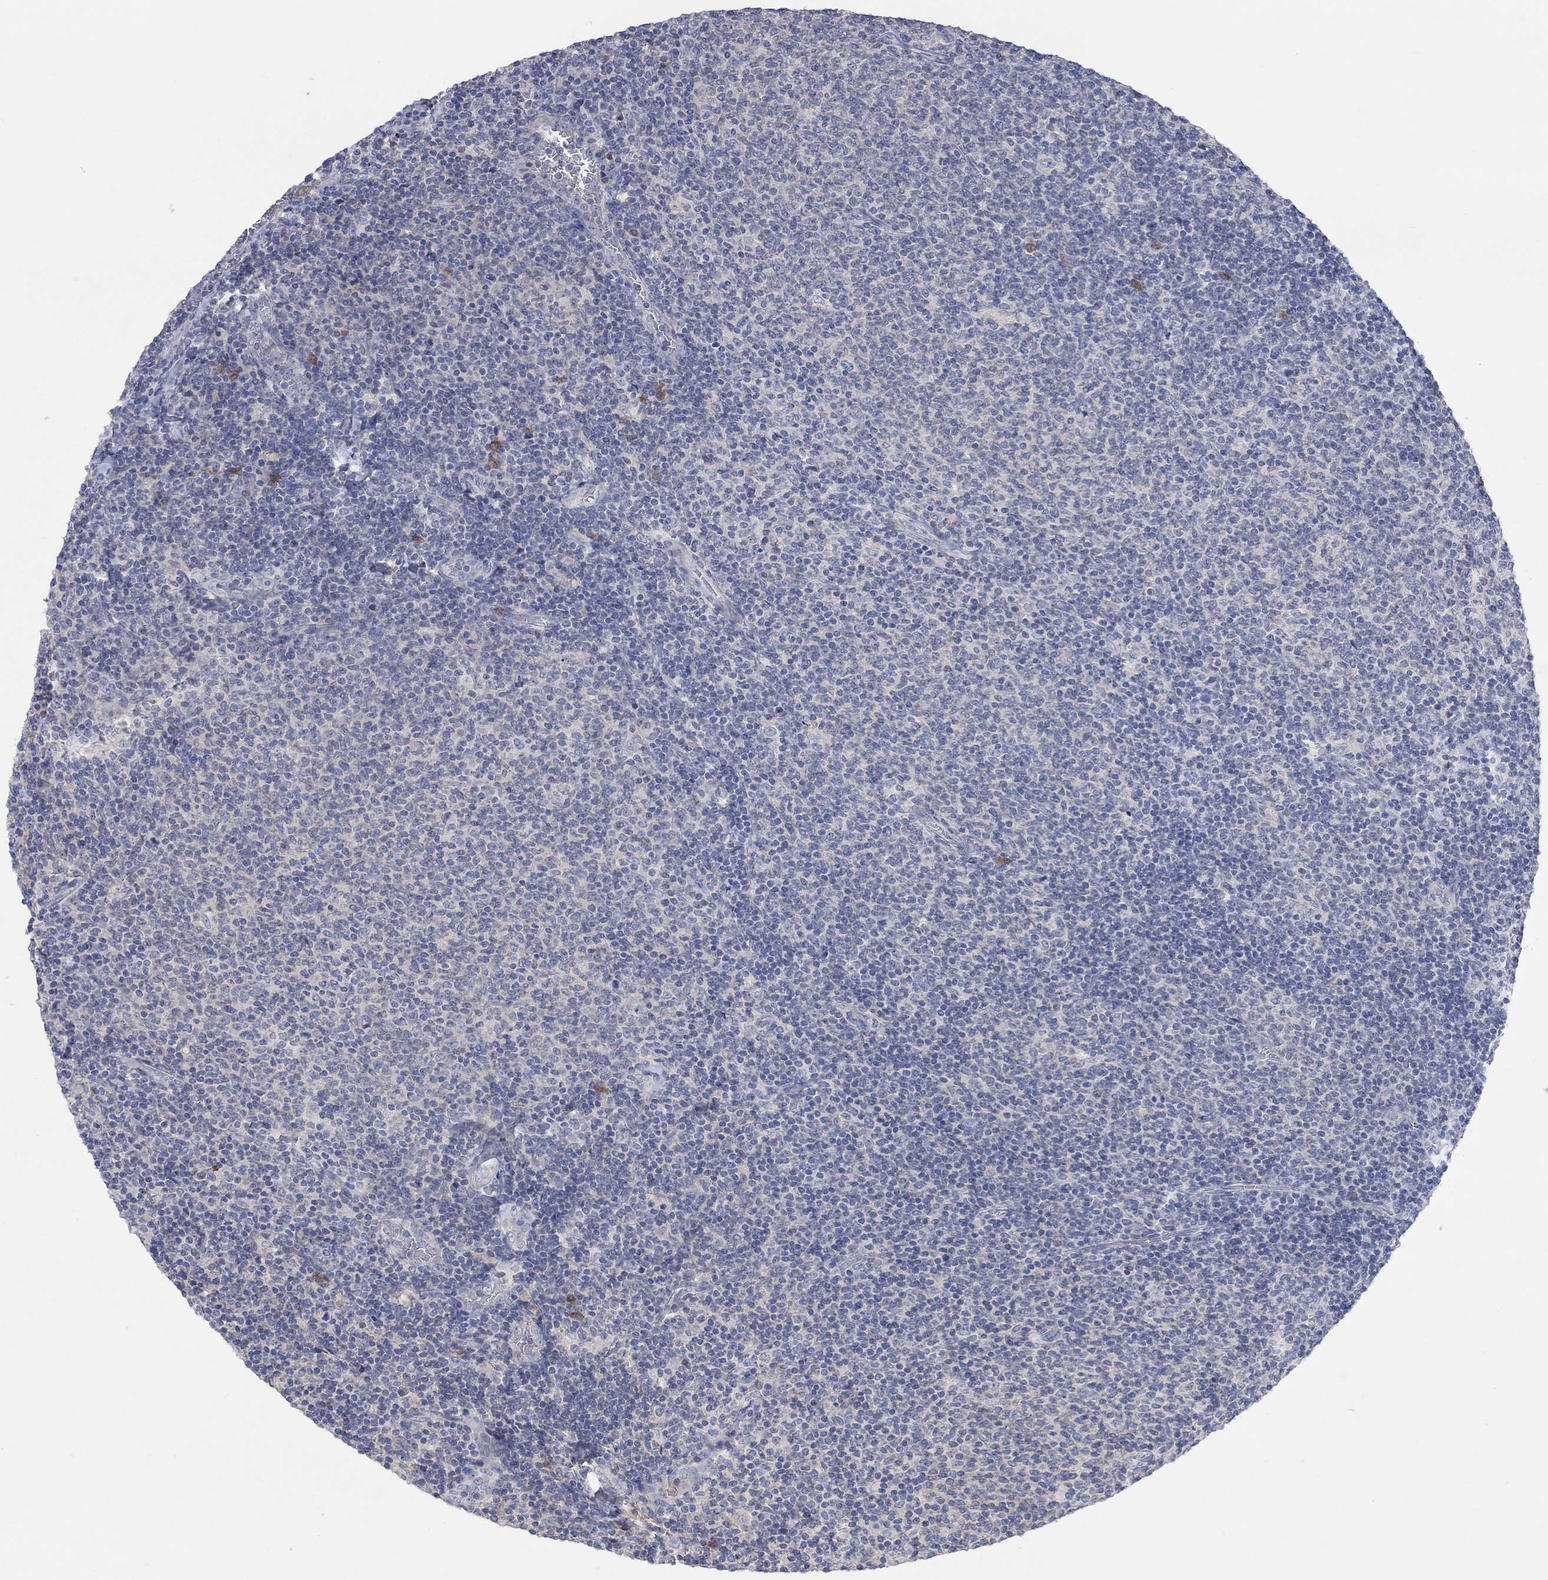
{"staining": {"intensity": "negative", "quantity": "none", "location": "none"}, "tissue": "lymphoma", "cell_type": "Tumor cells", "image_type": "cancer", "snomed": [{"axis": "morphology", "description": "Malignant lymphoma, non-Hodgkin's type, Low grade"}, {"axis": "topography", "description": "Lymph node"}], "caption": "An immunohistochemistry (IHC) micrograph of lymphoma is shown. There is no staining in tumor cells of lymphoma.", "gene": "MSTN", "patient": {"sex": "male", "age": 52}}